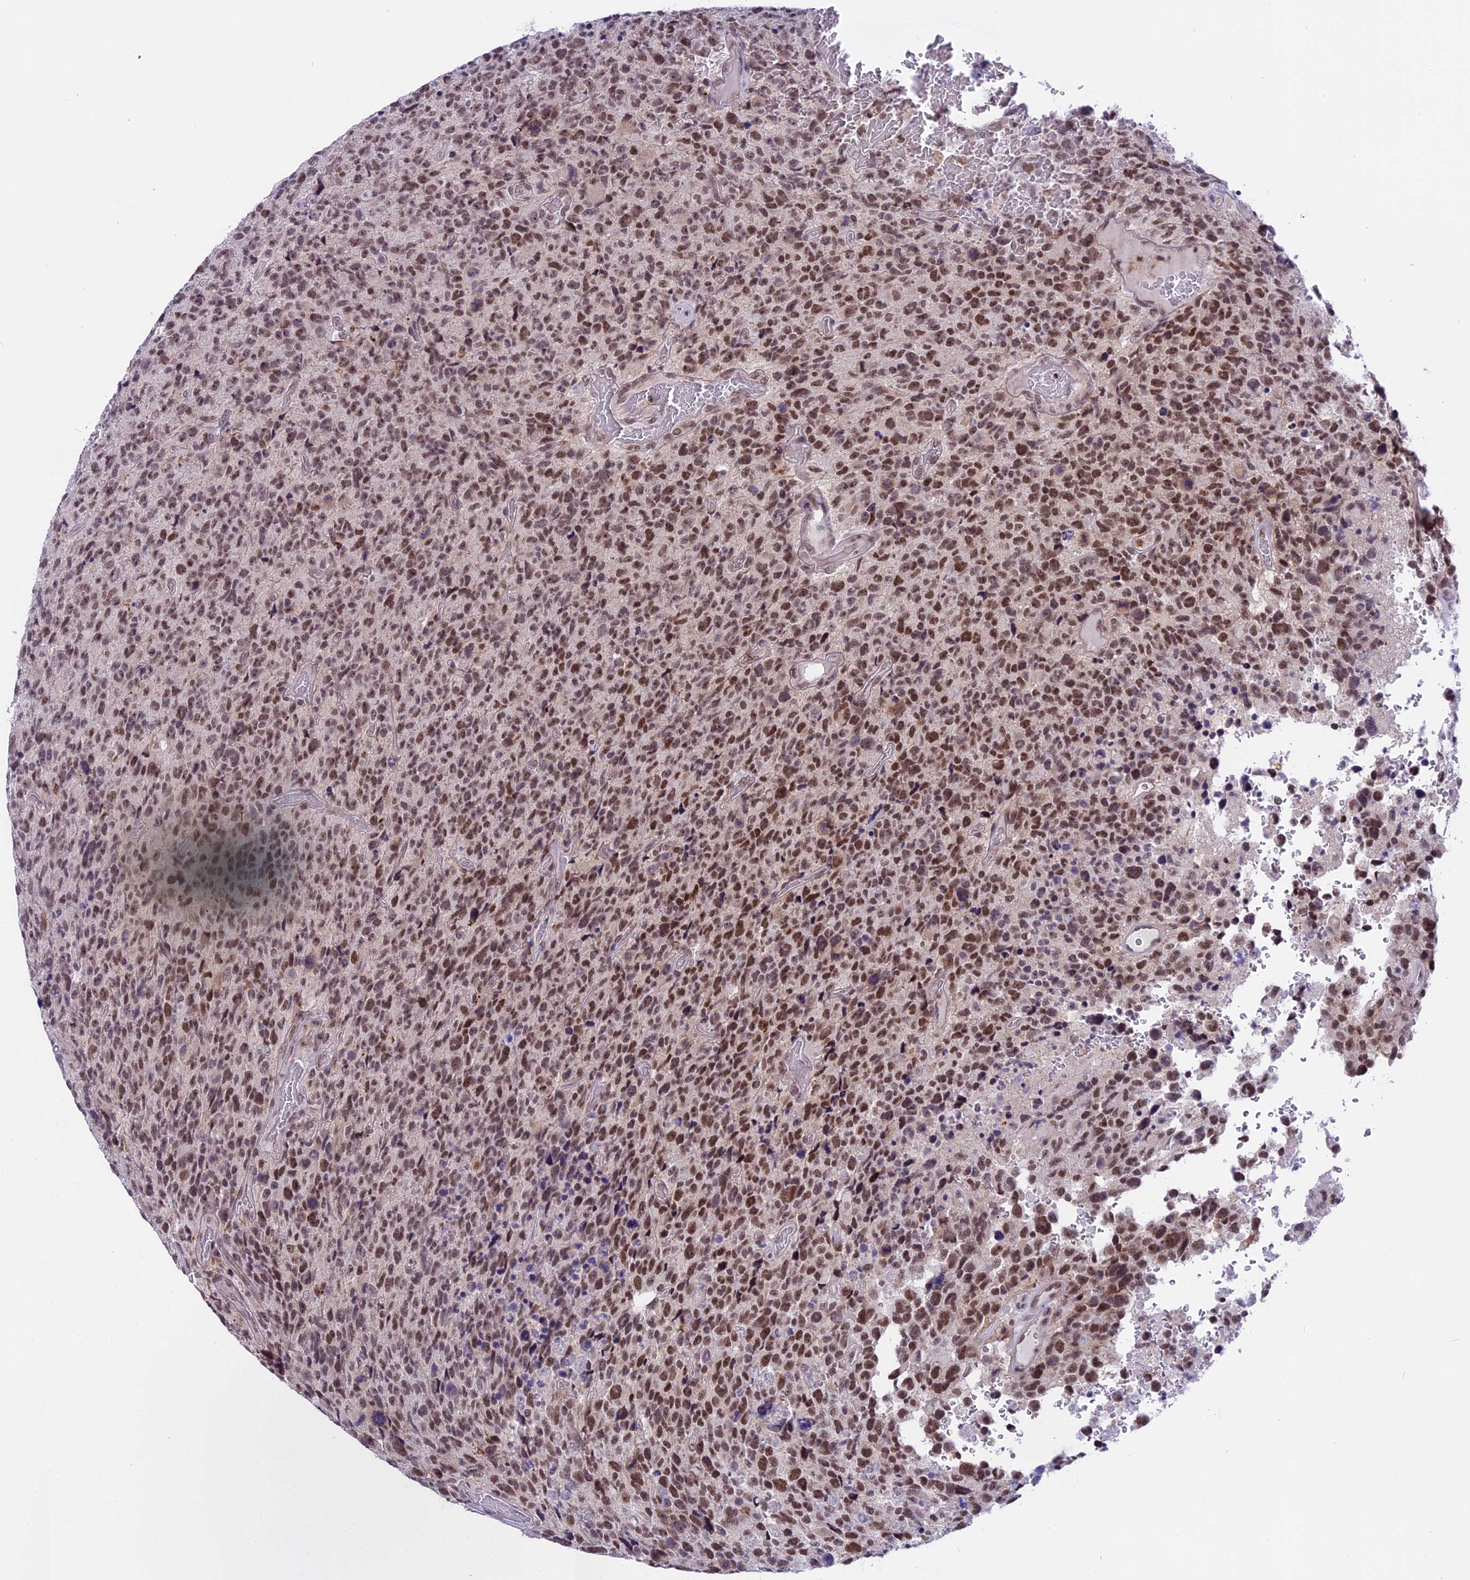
{"staining": {"intensity": "moderate", "quantity": ">75%", "location": "nuclear"}, "tissue": "glioma", "cell_type": "Tumor cells", "image_type": "cancer", "snomed": [{"axis": "morphology", "description": "Glioma, malignant, High grade"}, {"axis": "topography", "description": "Brain"}], "caption": "DAB (3,3'-diaminobenzidine) immunohistochemical staining of human malignant glioma (high-grade) shows moderate nuclear protein expression in approximately >75% of tumor cells.", "gene": "TADA3", "patient": {"sex": "male", "age": 69}}